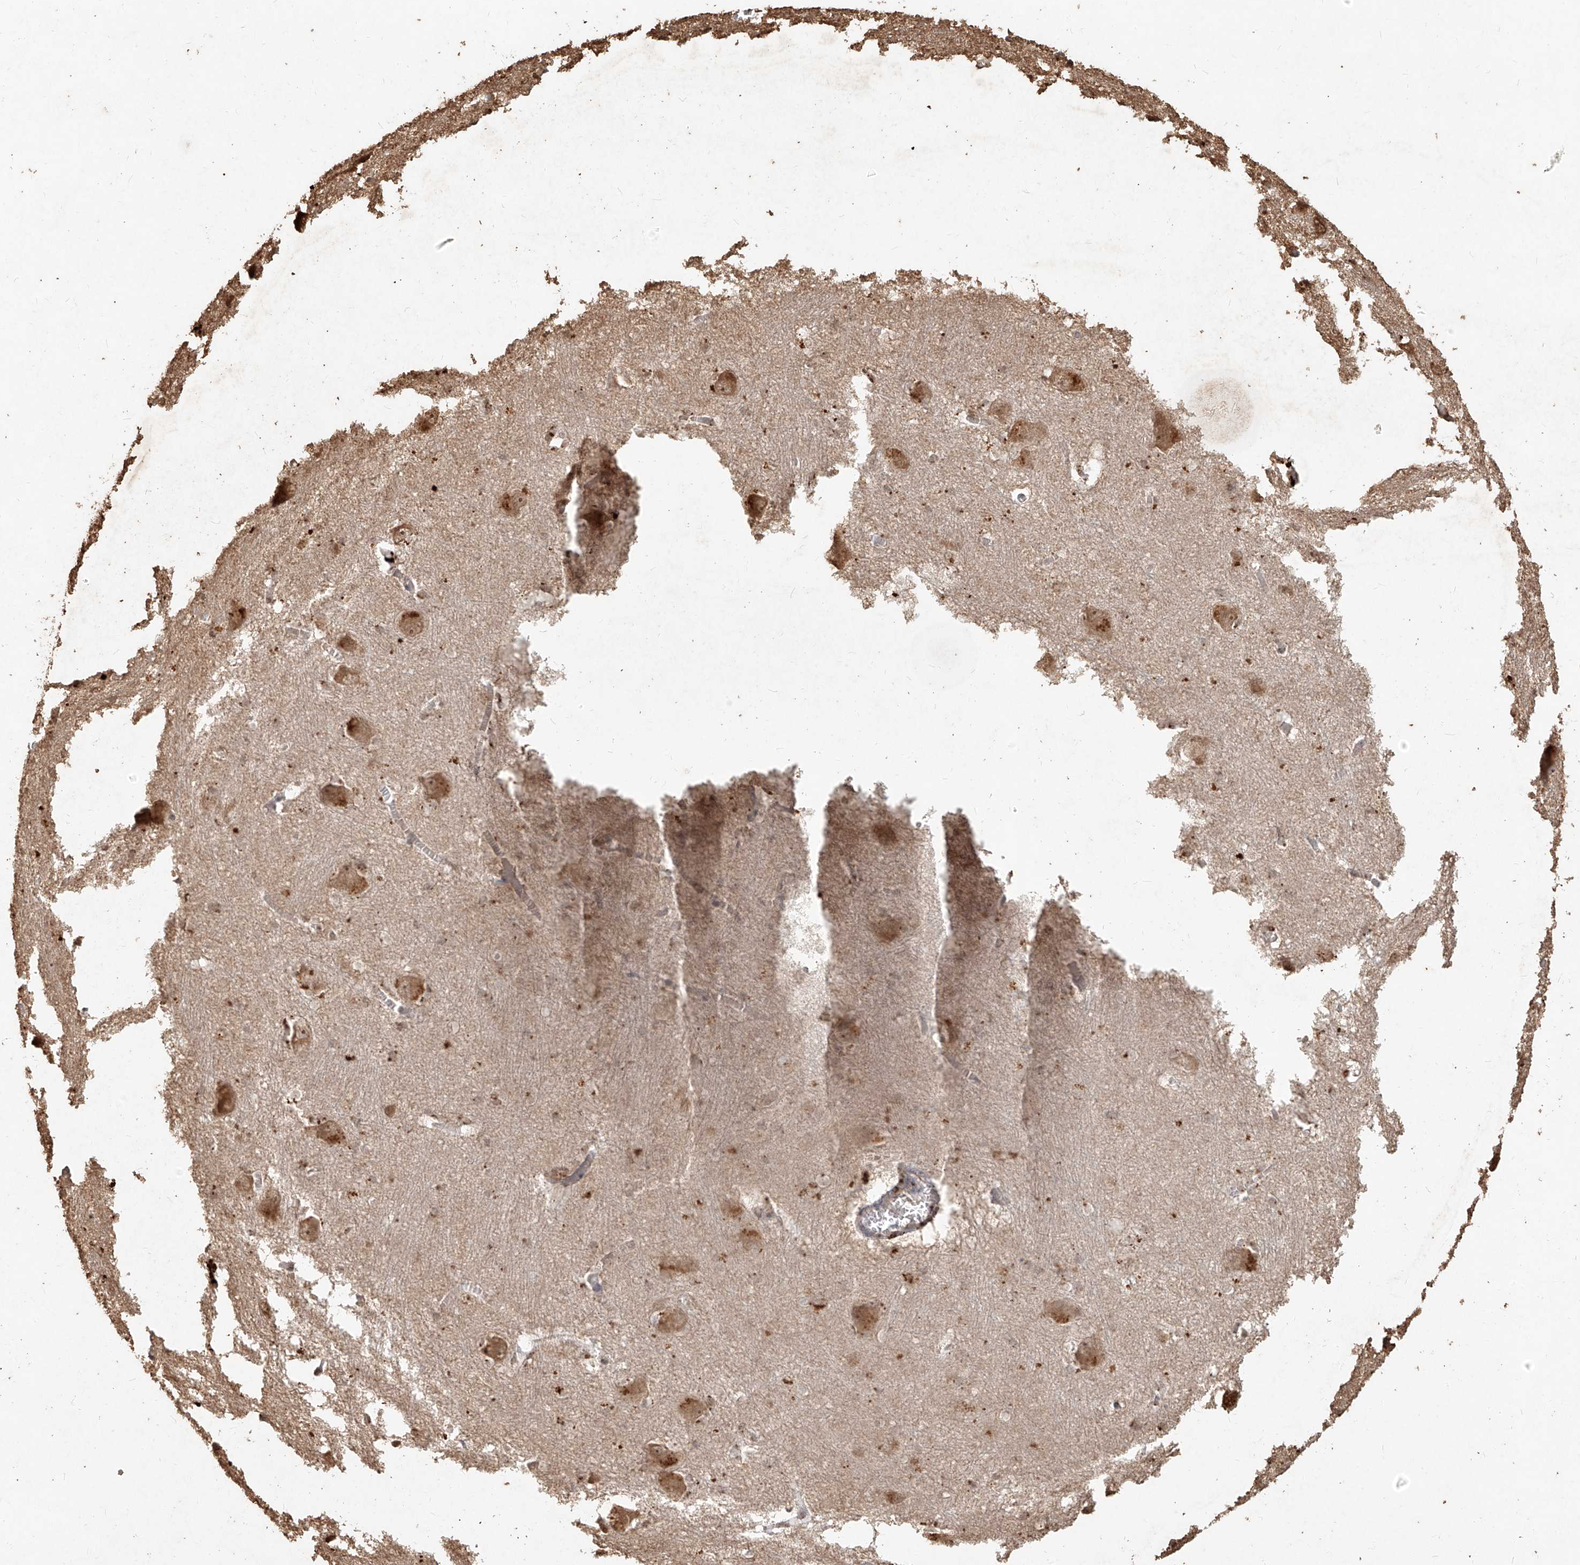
{"staining": {"intensity": "moderate", "quantity": "25%-75%", "location": "cytoplasmic/membranous"}, "tissue": "caudate", "cell_type": "Glial cells", "image_type": "normal", "snomed": [{"axis": "morphology", "description": "Normal tissue, NOS"}, {"axis": "topography", "description": "Lateral ventricle wall"}], "caption": "Moderate cytoplasmic/membranous staining for a protein is present in approximately 25%-75% of glial cells of normal caudate using immunohistochemistry.", "gene": "UBE2K", "patient": {"sex": "male", "age": 37}}